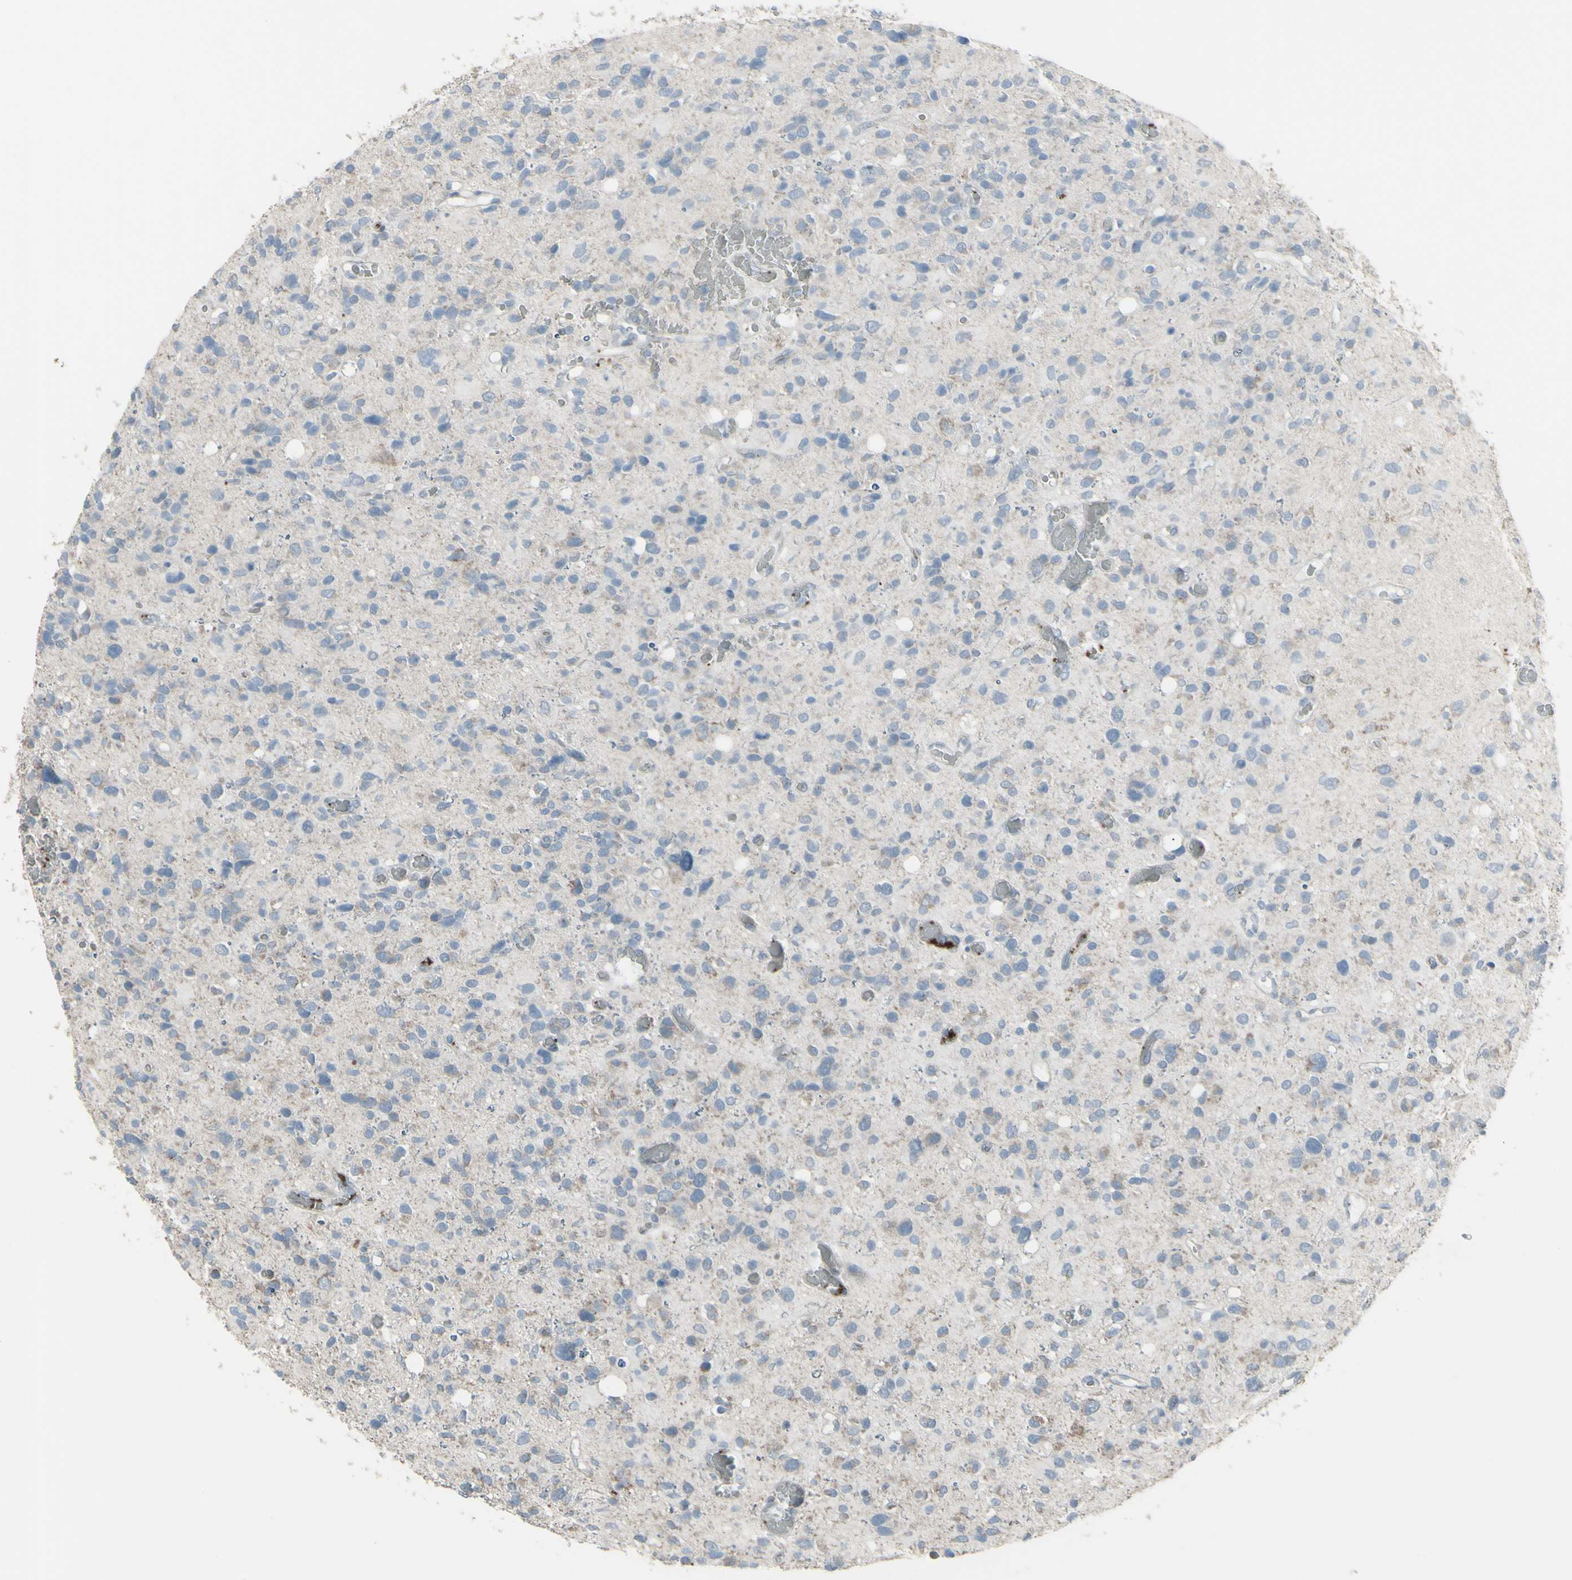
{"staining": {"intensity": "weak", "quantity": "<25%", "location": "cytoplasmic/membranous"}, "tissue": "glioma", "cell_type": "Tumor cells", "image_type": "cancer", "snomed": [{"axis": "morphology", "description": "Glioma, malignant, High grade"}, {"axis": "topography", "description": "Brain"}], "caption": "Immunohistochemistry of glioma displays no staining in tumor cells.", "gene": "CD79B", "patient": {"sex": "male", "age": 48}}